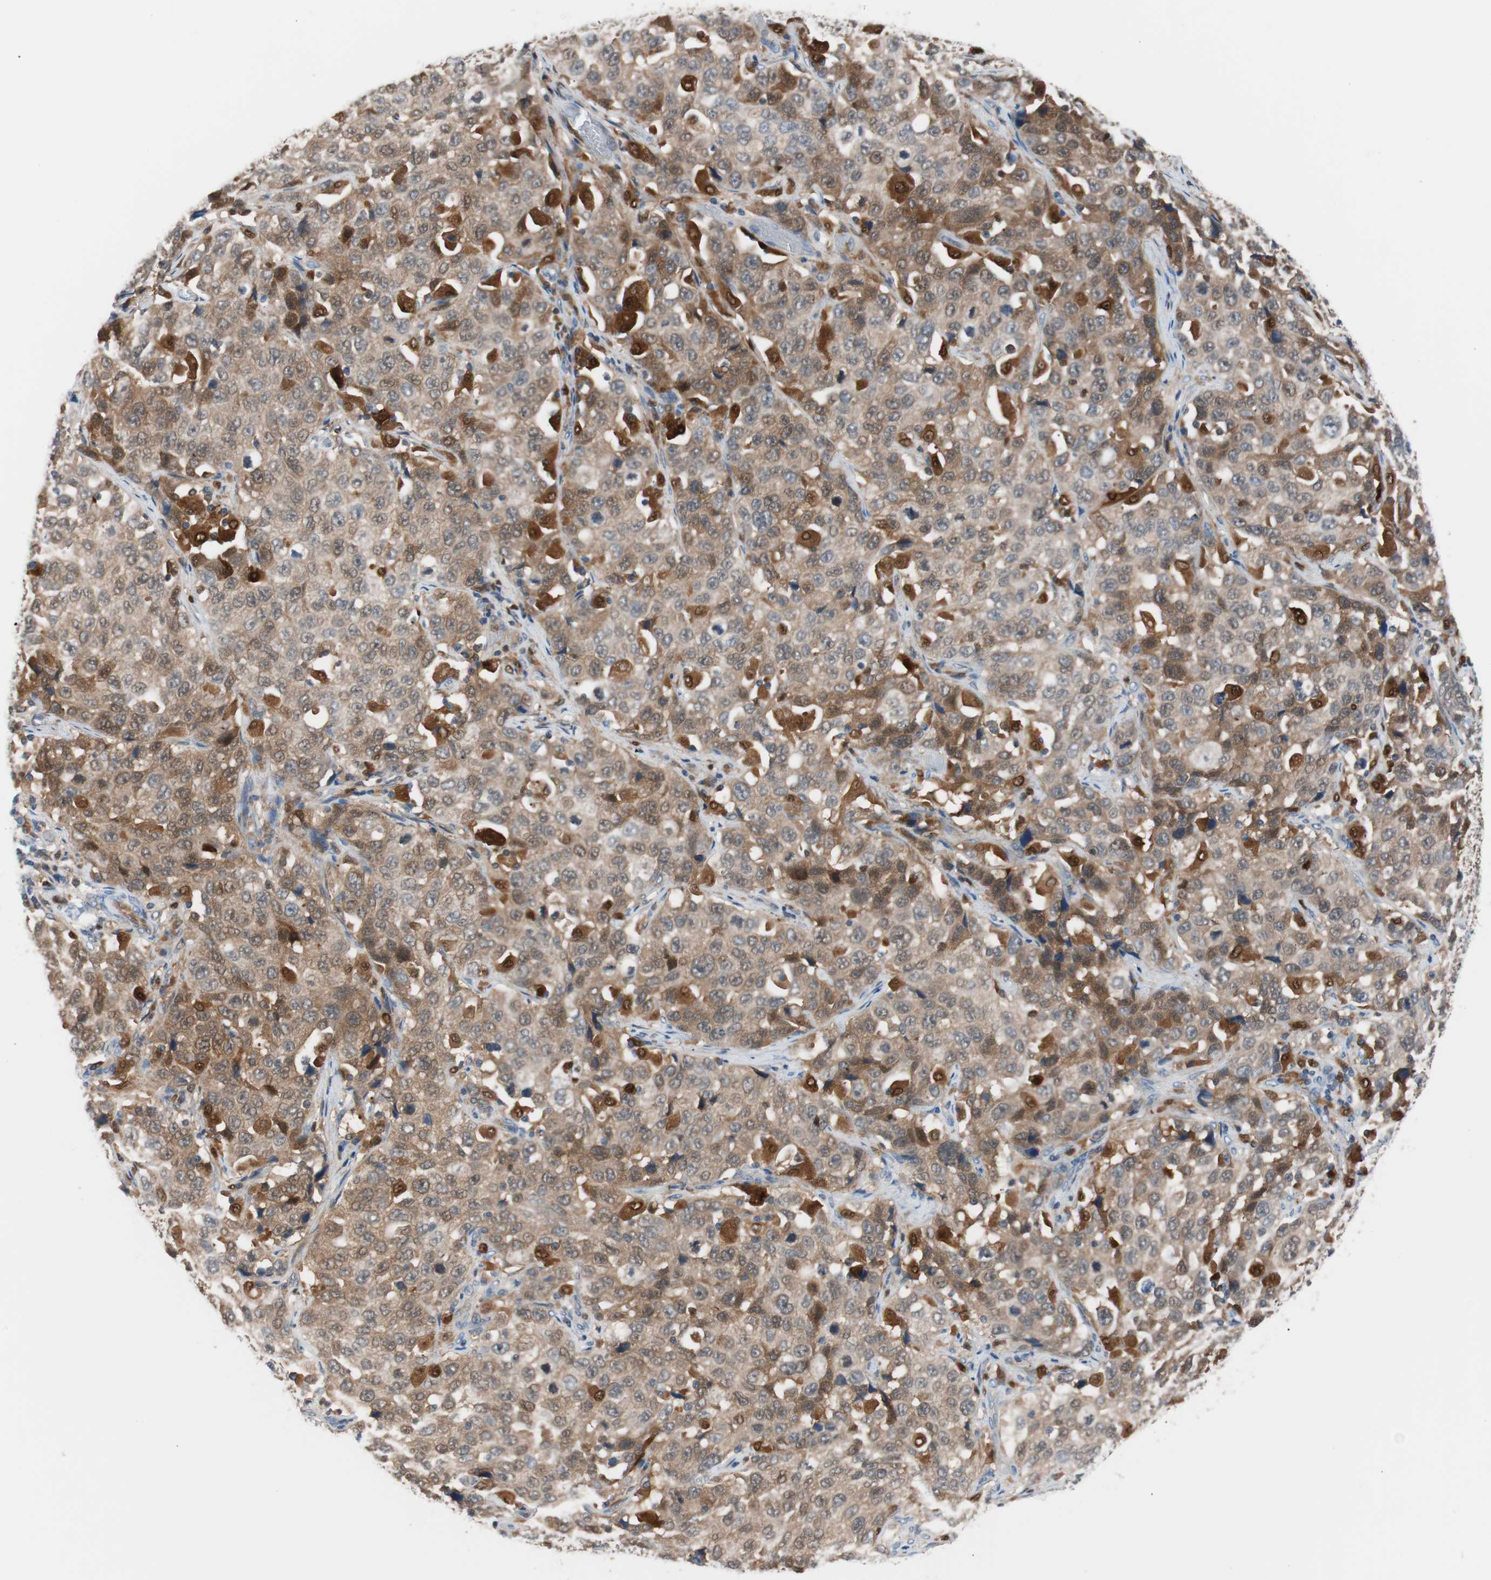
{"staining": {"intensity": "strong", "quantity": "25%-75%", "location": "cytoplasmic/membranous,nuclear"}, "tissue": "stomach cancer", "cell_type": "Tumor cells", "image_type": "cancer", "snomed": [{"axis": "morphology", "description": "Normal tissue, NOS"}, {"axis": "morphology", "description": "Adenocarcinoma, NOS"}, {"axis": "topography", "description": "Stomach"}], "caption": "High-magnification brightfield microscopy of adenocarcinoma (stomach) stained with DAB (3,3'-diaminobenzidine) (brown) and counterstained with hematoxylin (blue). tumor cells exhibit strong cytoplasmic/membranous and nuclear staining is identified in about25%-75% of cells. Nuclei are stained in blue.", "gene": "IL18", "patient": {"sex": "male", "age": 48}}